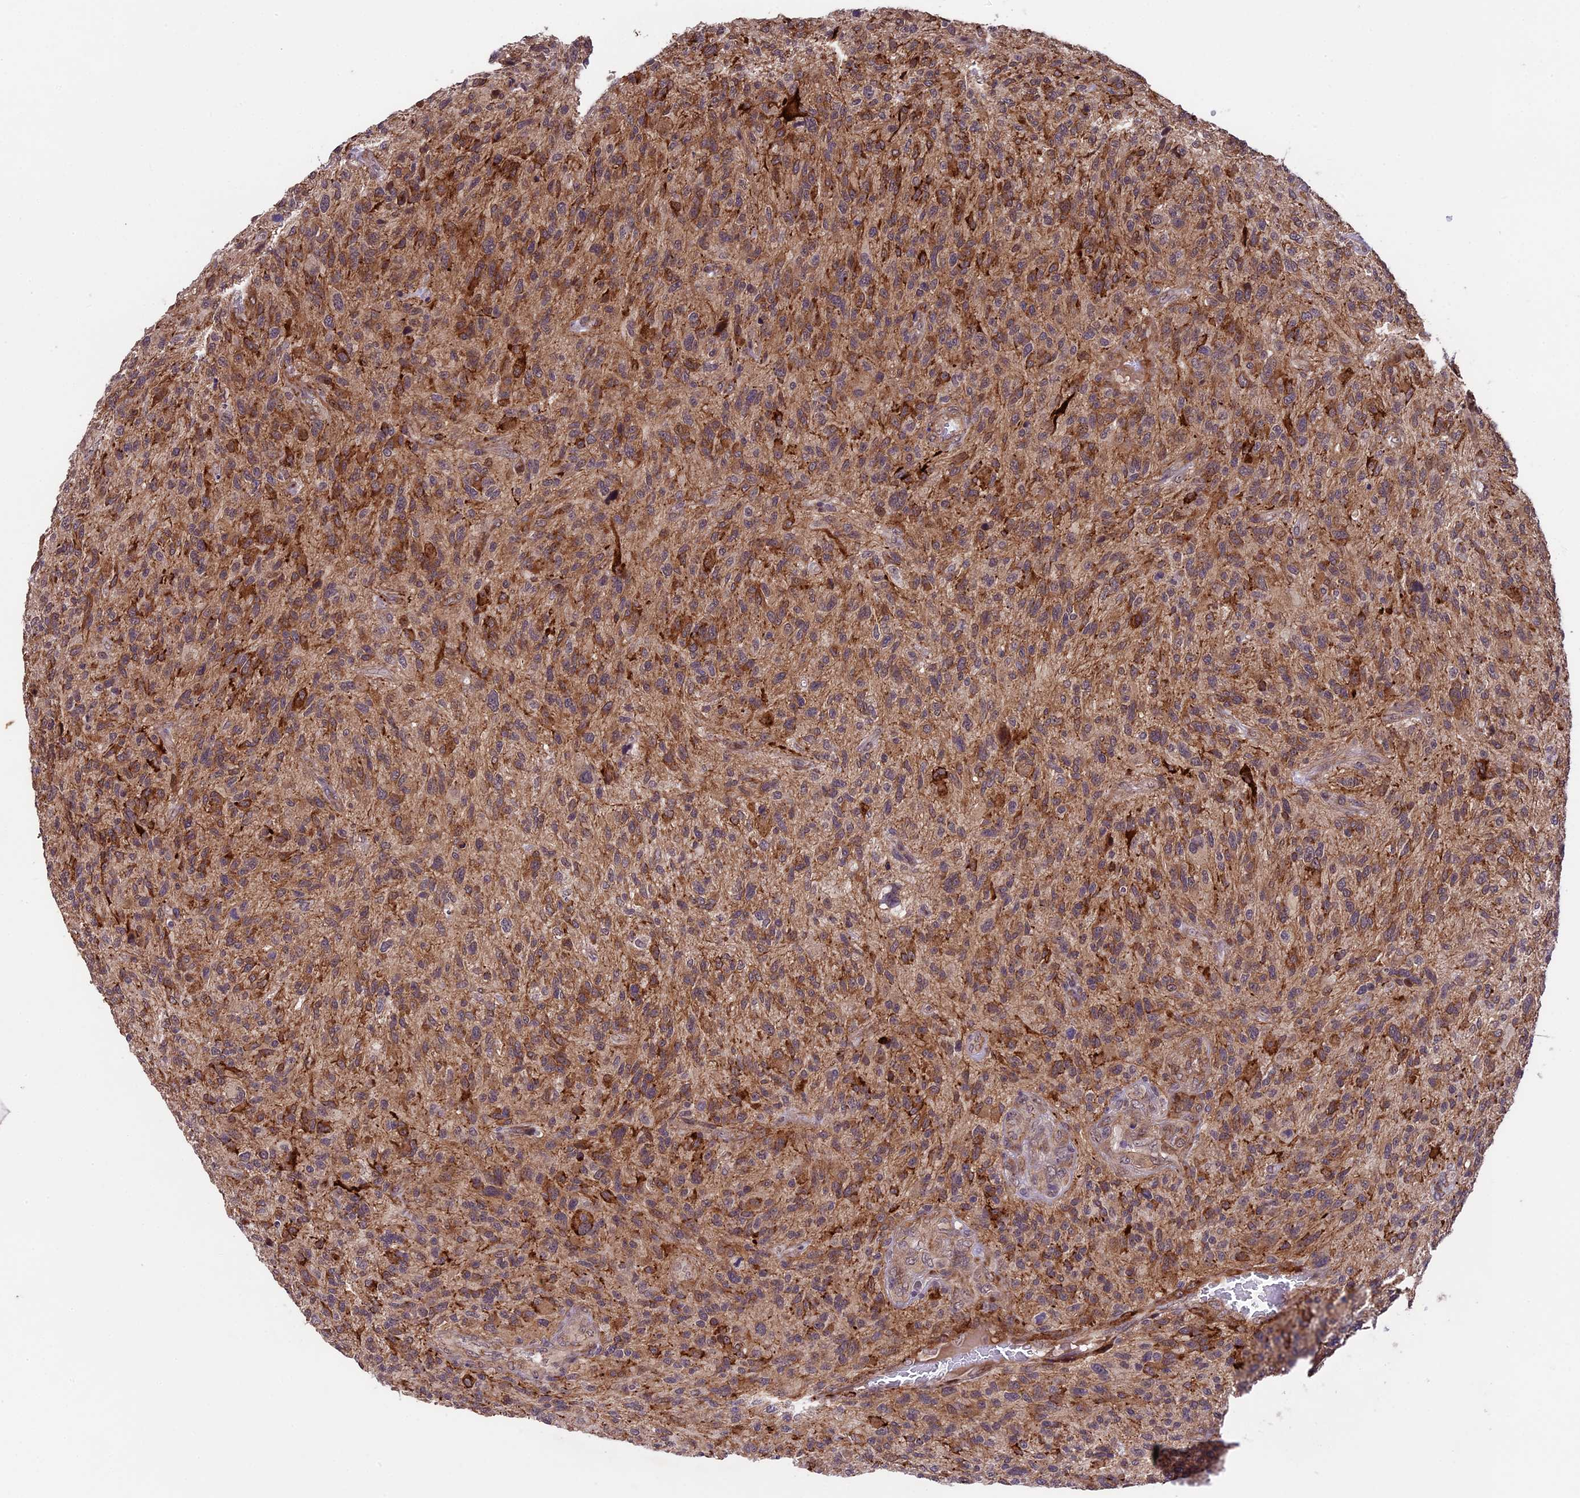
{"staining": {"intensity": "moderate", "quantity": ">75%", "location": "cytoplasmic/membranous"}, "tissue": "glioma", "cell_type": "Tumor cells", "image_type": "cancer", "snomed": [{"axis": "morphology", "description": "Glioma, malignant, High grade"}, {"axis": "topography", "description": "Brain"}], "caption": "Brown immunohistochemical staining in glioma shows moderate cytoplasmic/membranous expression in about >75% of tumor cells.", "gene": "SIPA1L3", "patient": {"sex": "male", "age": 47}}